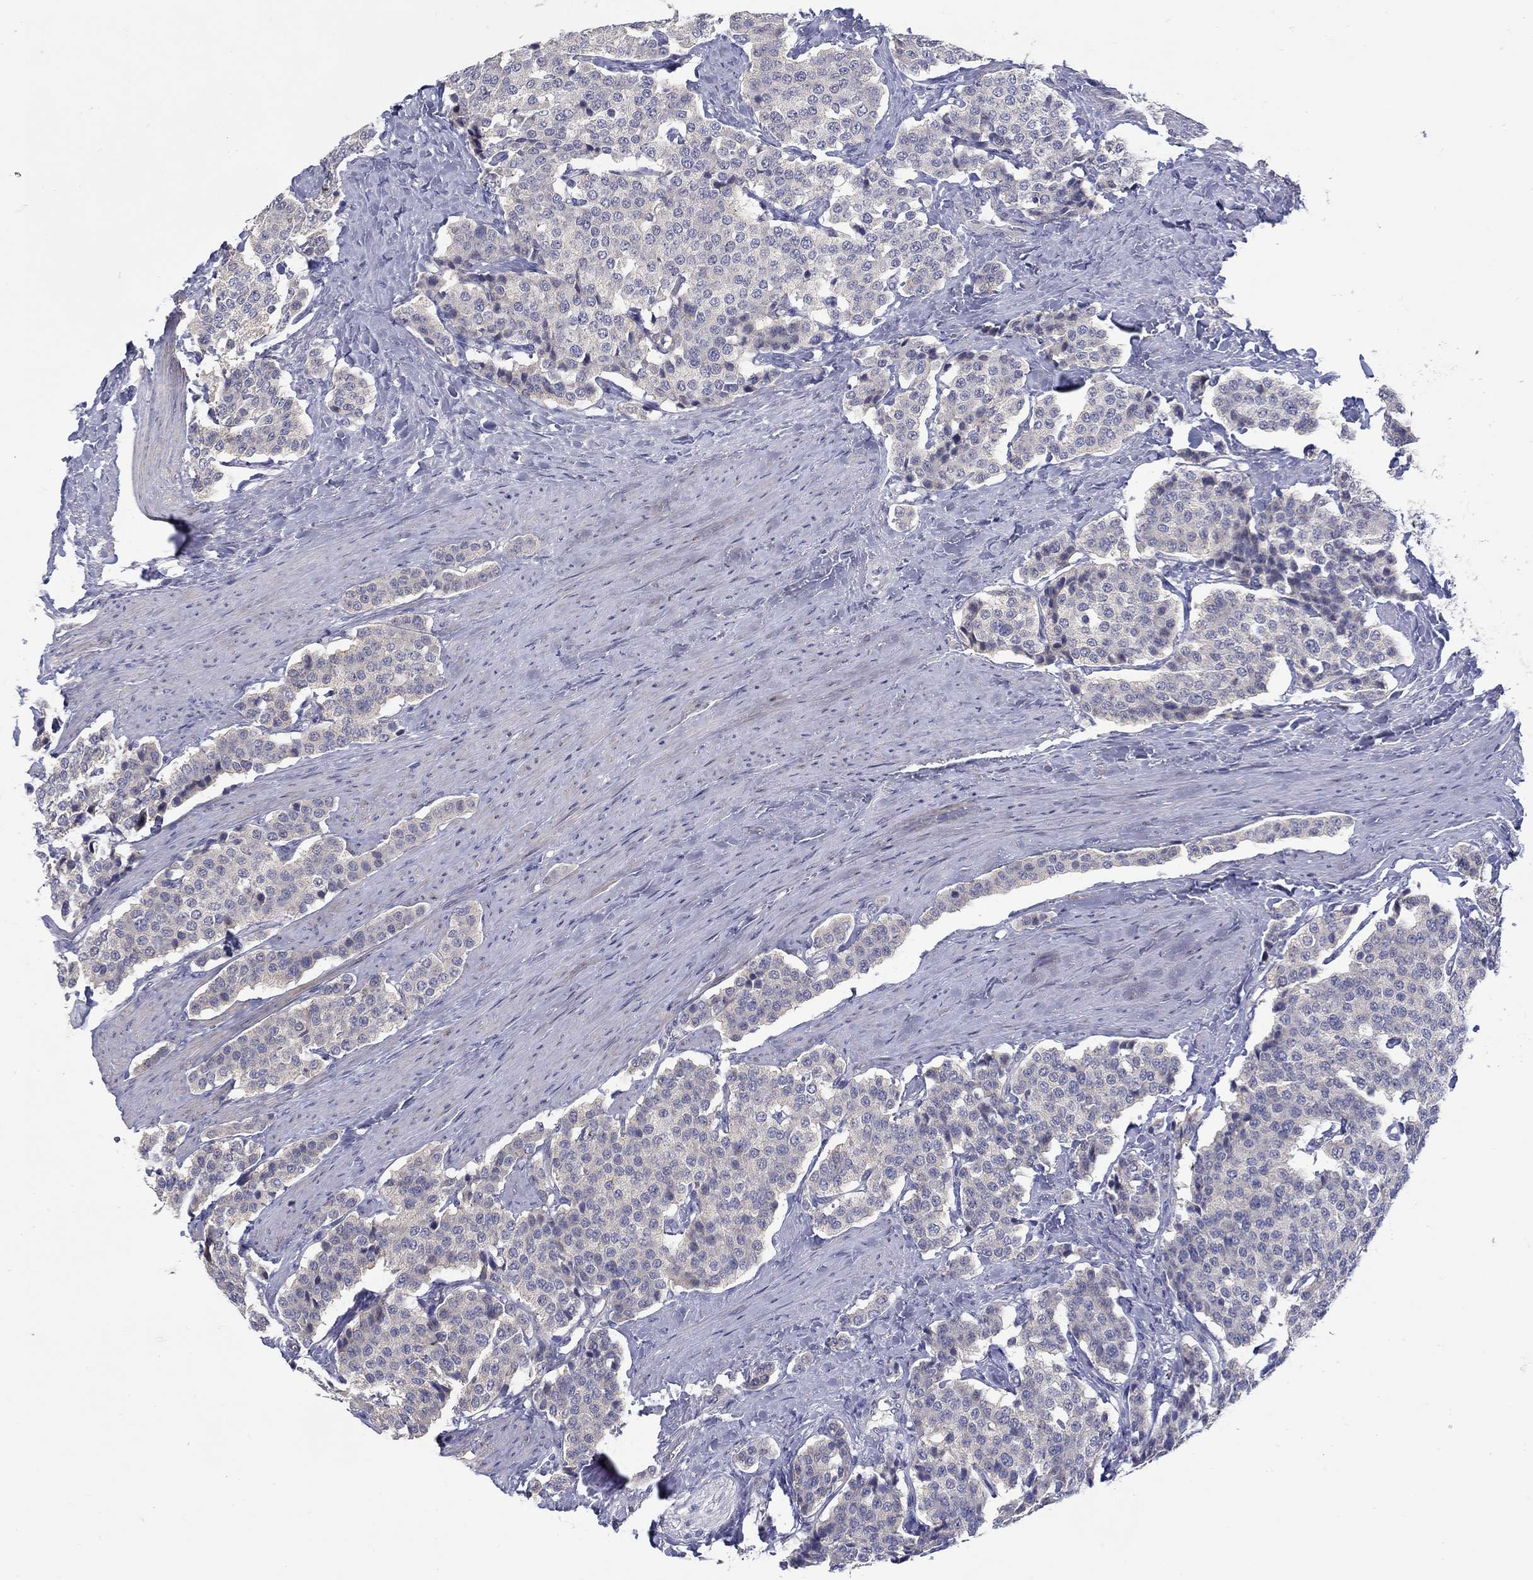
{"staining": {"intensity": "negative", "quantity": "none", "location": "none"}, "tissue": "carcinoid", "cell_type": "Tumor cells", "image_type": "cancer", "snomed": [{"axis": "morphology", "description": "Carcinoid, malignant, NOS"}, {"axis": "topography", "description": "Small intestine"}], "caption": "IHC of malignant carcinoid demonstrates no staining in tumor cells.", "gene": "ABCA4", "patient": {"sex": "female", "age": 58}}